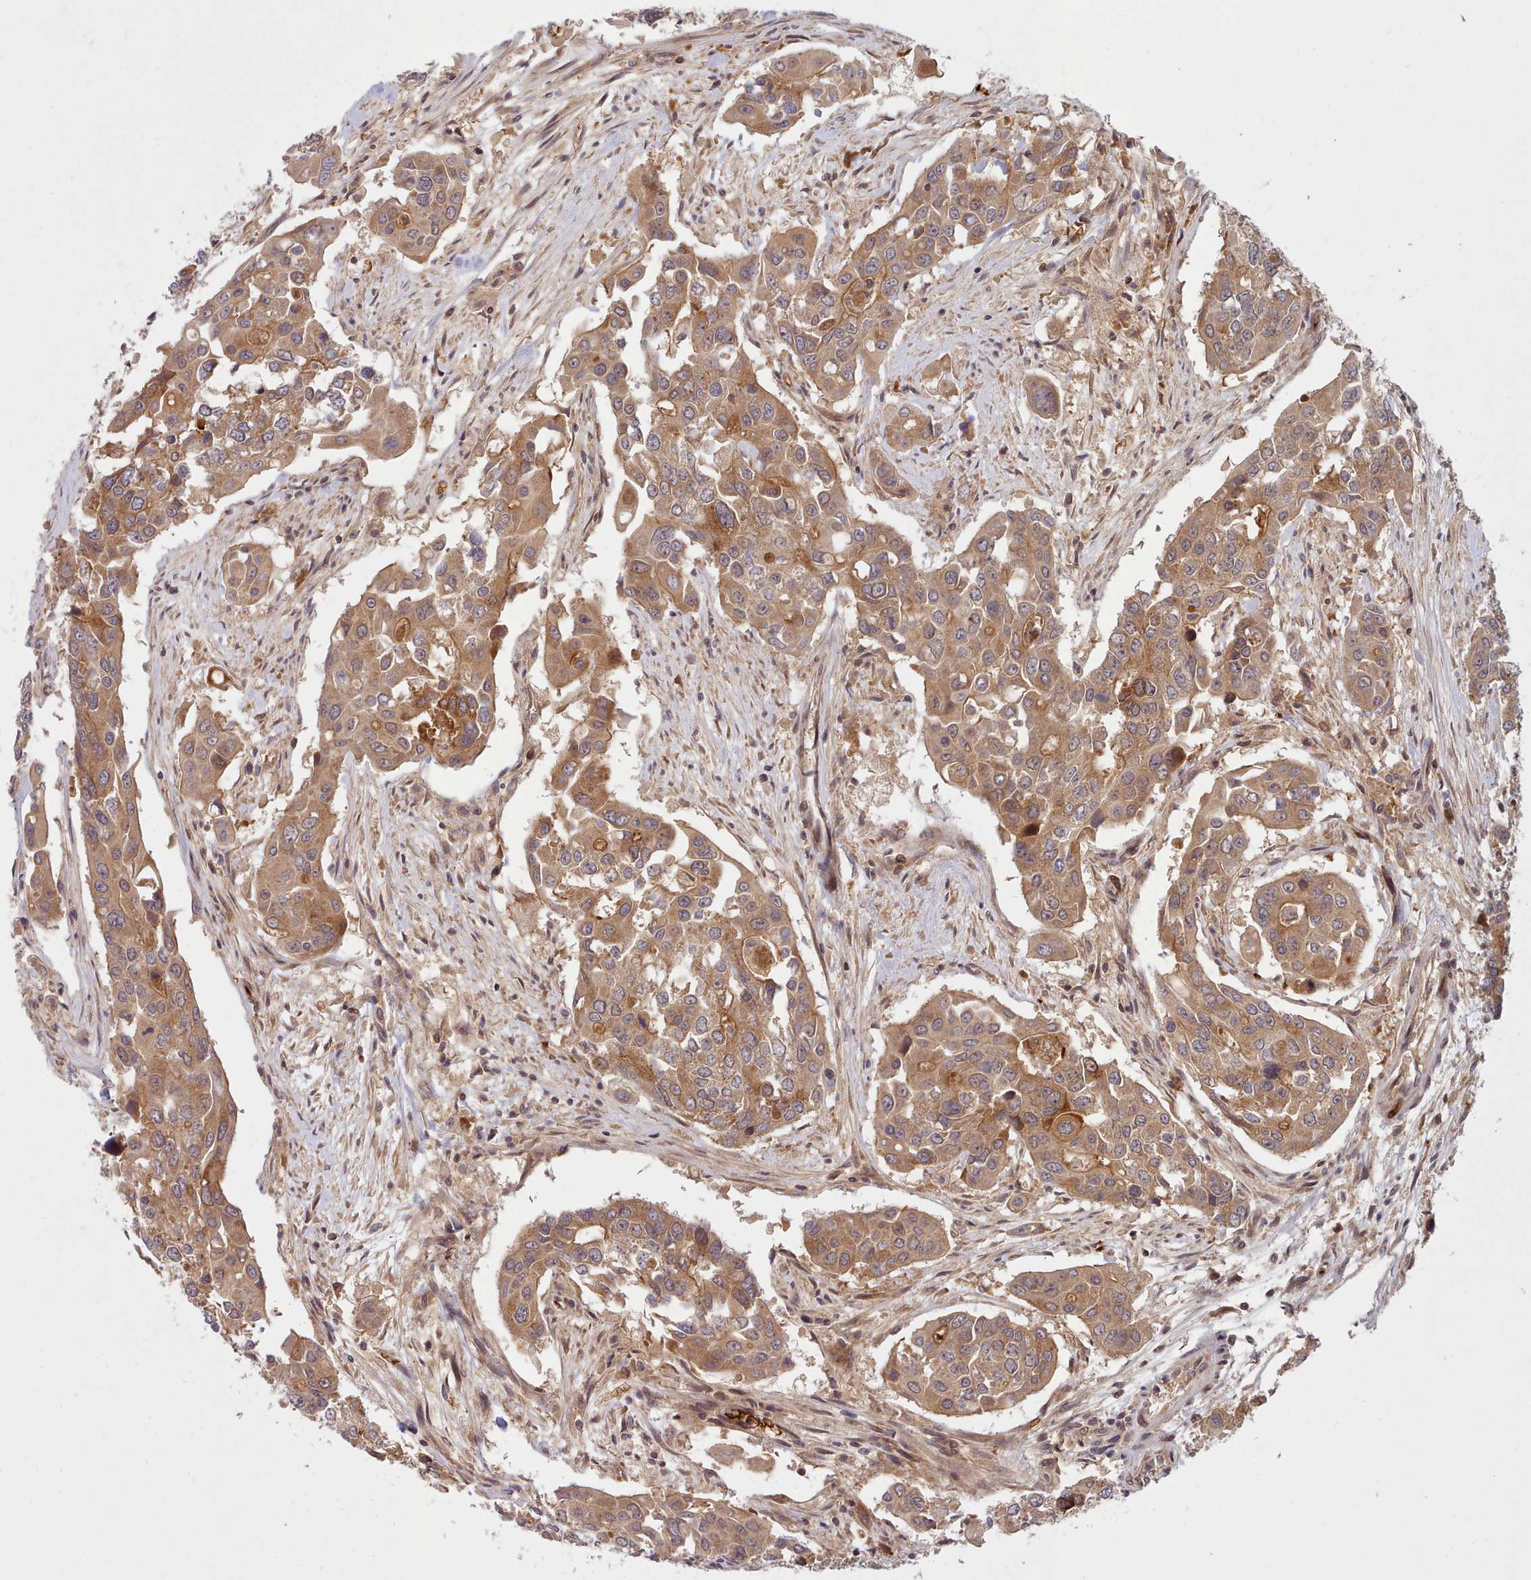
{"staining": {"intensity": "moderate", "quantity": ">75%", "location": "cytoplasmic/membranous"}, "tissue": "colorectal cancer", "cell_type": "Tumor cells", "image_type": "cancer", "snomed": [{"axis": "morphology", "description": "Adenocarcinoma, NOS"}, {"axis": "topography", "description": "Colon"}], "caption": "Adenocarcinoma (colorectal) stained with IHC displays moderate cytoplasmic/membranous positivity in approximately >75% of tumor cells.", "gene": "UBE2G1", "patient": {"sex": "male", "age": 77}}